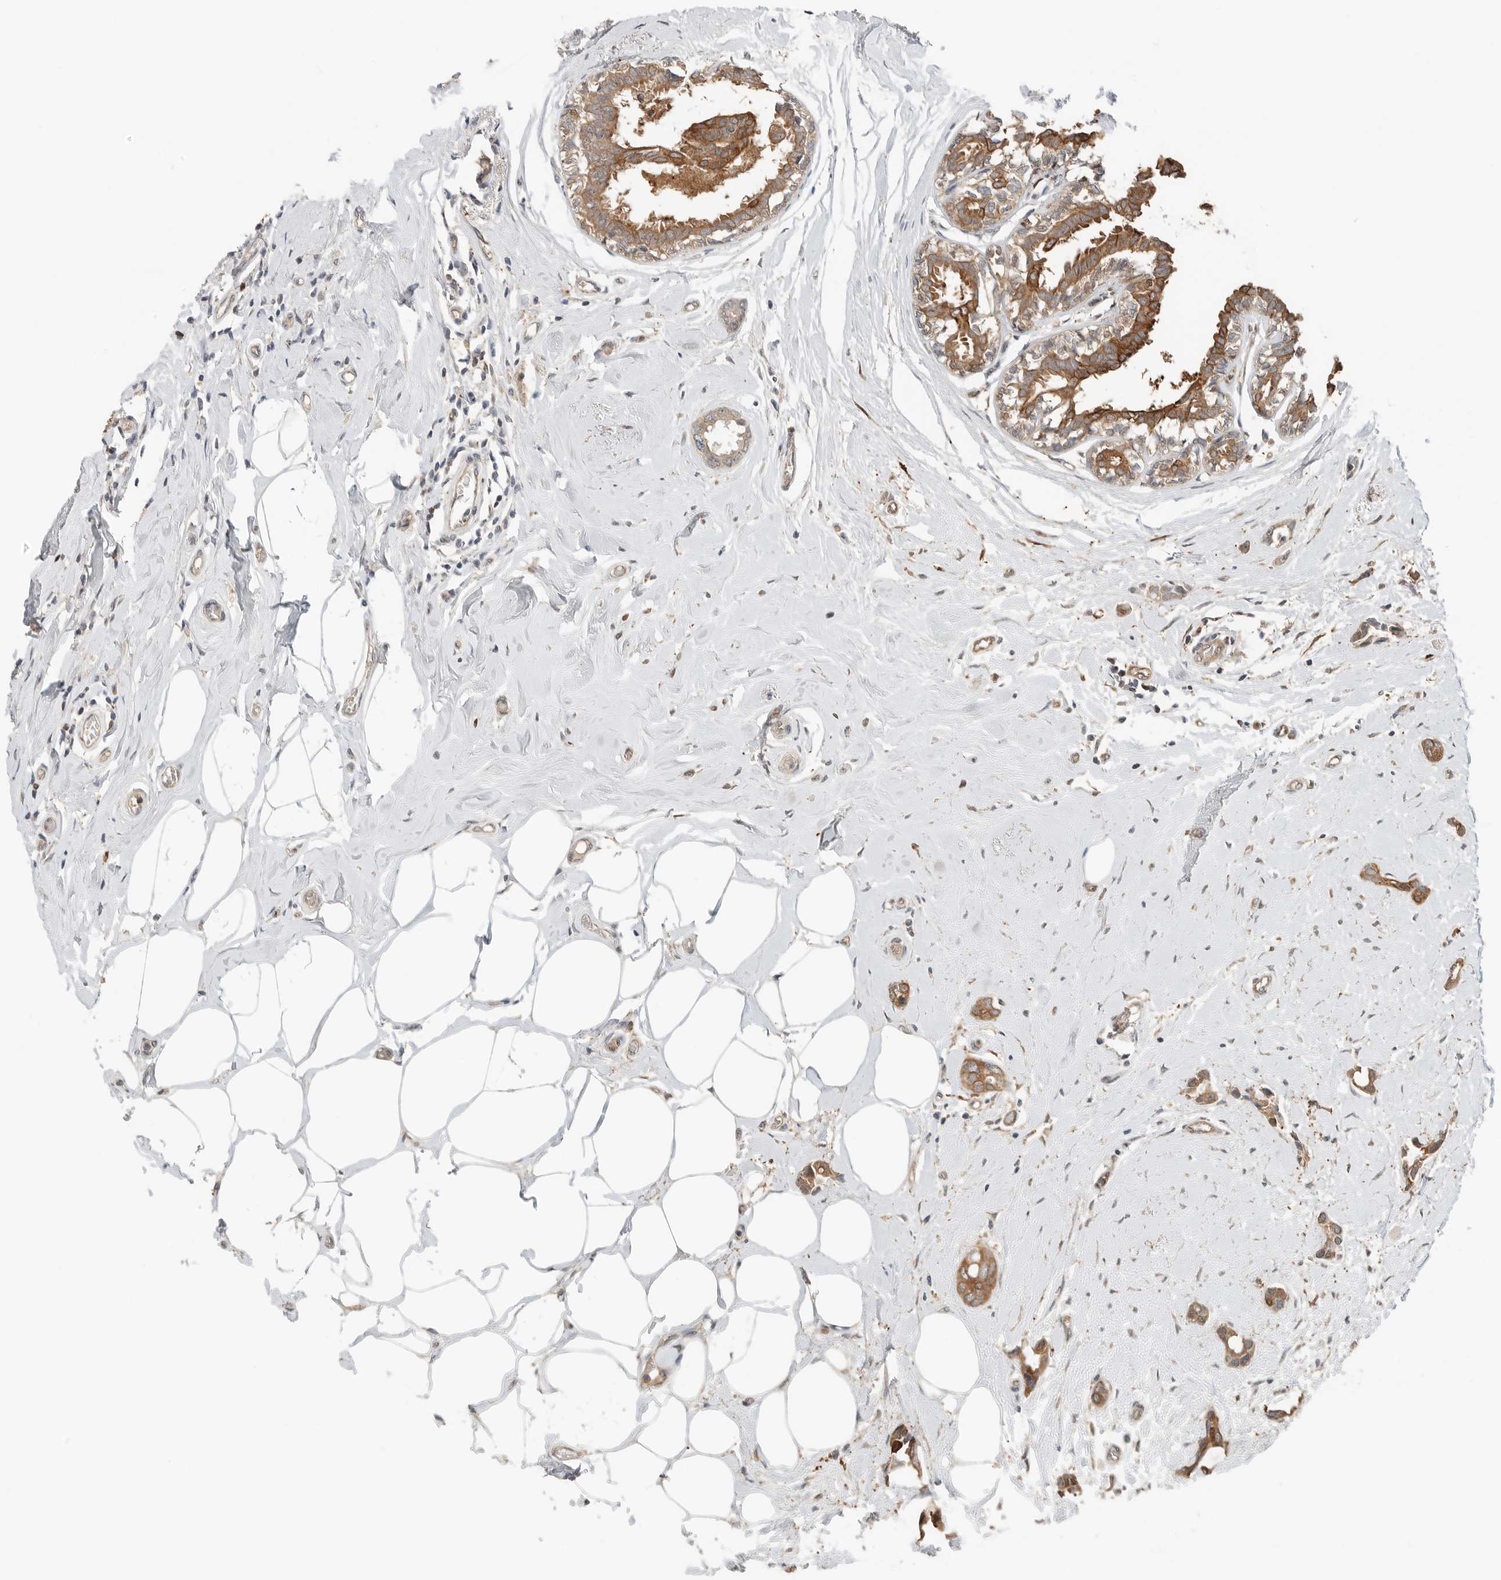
{"staining": {"intensity": "moderate", "quantity": ">75%", "location": "cytoplasmic/membranous"}, "tissue": "breast cancer", "cell_type": "Tumor cells", "image_type": "cancer", "snomed": [{"axis": "morphology", "description": "Duct carcinoma"}, {"axis": "topography", "description": "Breast"}], "caption": "High-power microscopy captured an IHC micrograph of breast cancer (intraductal carcinoma), revealing moderate cytoplasmic/membranous staining in about >75% of tumor cells.", "gene": "XPNPEP1", "patient": {"sex": "female", "age": 55}}